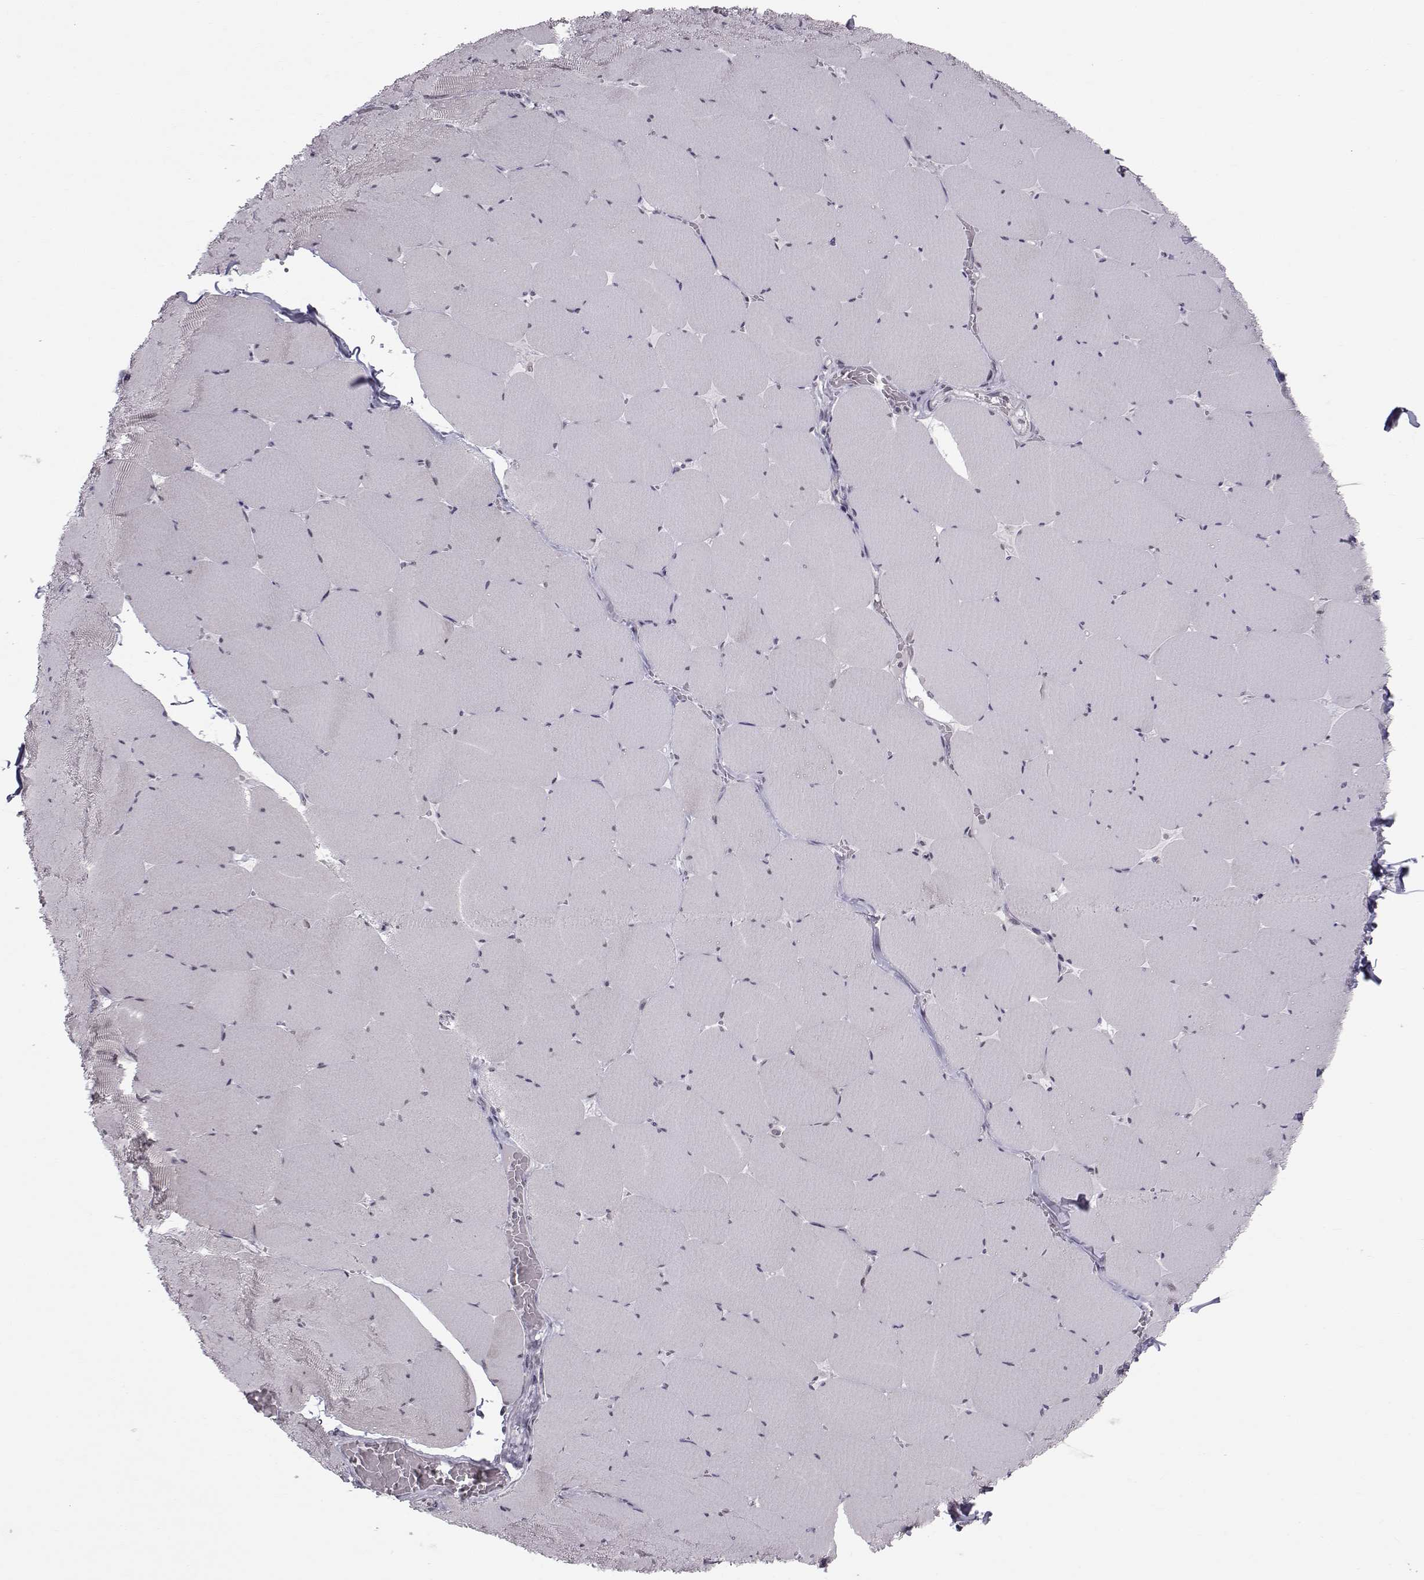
{"staining": {"intensity": "negative", "quantity": "none", "location": "none"}, "tissue": "skeletal muscle", "cell_type": "Myocytes", "image_type": "normal", "snomed": [{"axis": "morphology", "description": "Normal tissue, NOS"}, {"axis": "morphology", "description": "Malignant melanoma, Metastatic site"}, {"axis": "topography", "description": "Skeletal muscle"}], "caption": "Myocytes show no significant protein positivity in normal skeletal muscle. Nuclei are stained in blue.", "gene": "MARCHF4", "patient": {"sex": "male", "age": 50}}